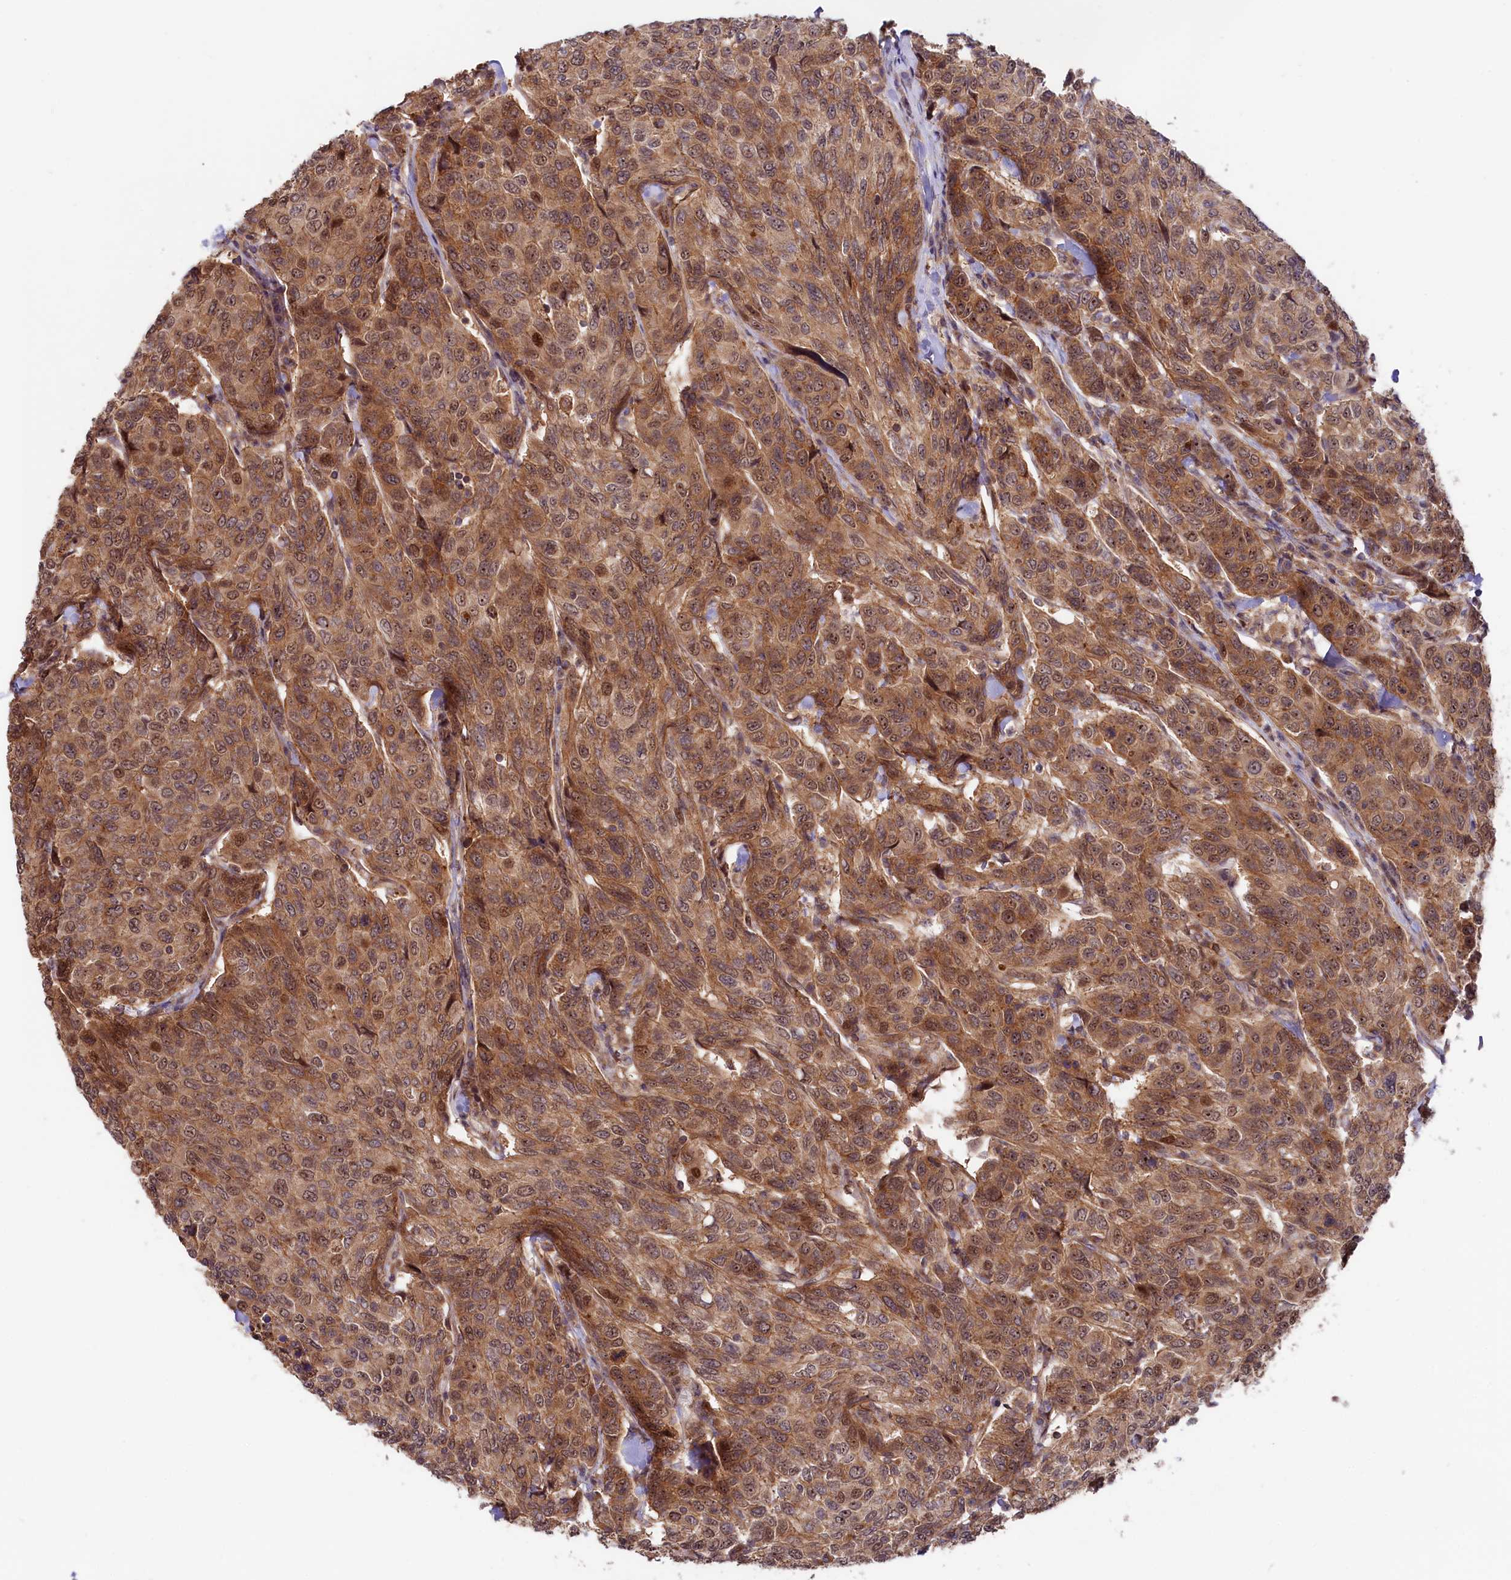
{"staining": {"intensity": "moderate", "quantity": ">75%", "location": "cytoplasmic/membranous,nuclear"}, "tissue": "breast cancer", "cell_type": "Tumor cells", "image_type": "cancer", "snomed": [{"axis": "morphology", "description": "Duct carcinoma"}, {"axis": "topography", "description": "Breast"}], "caption": "An image showing moderate cytoplasmic/membranous and nuclear positivity in about >75% of tumor cells in breast cancer, as visualized by brown immunohistochemical staining.", "gene": "NEDD1", "patient": {"sex": "female", "age": 55}}